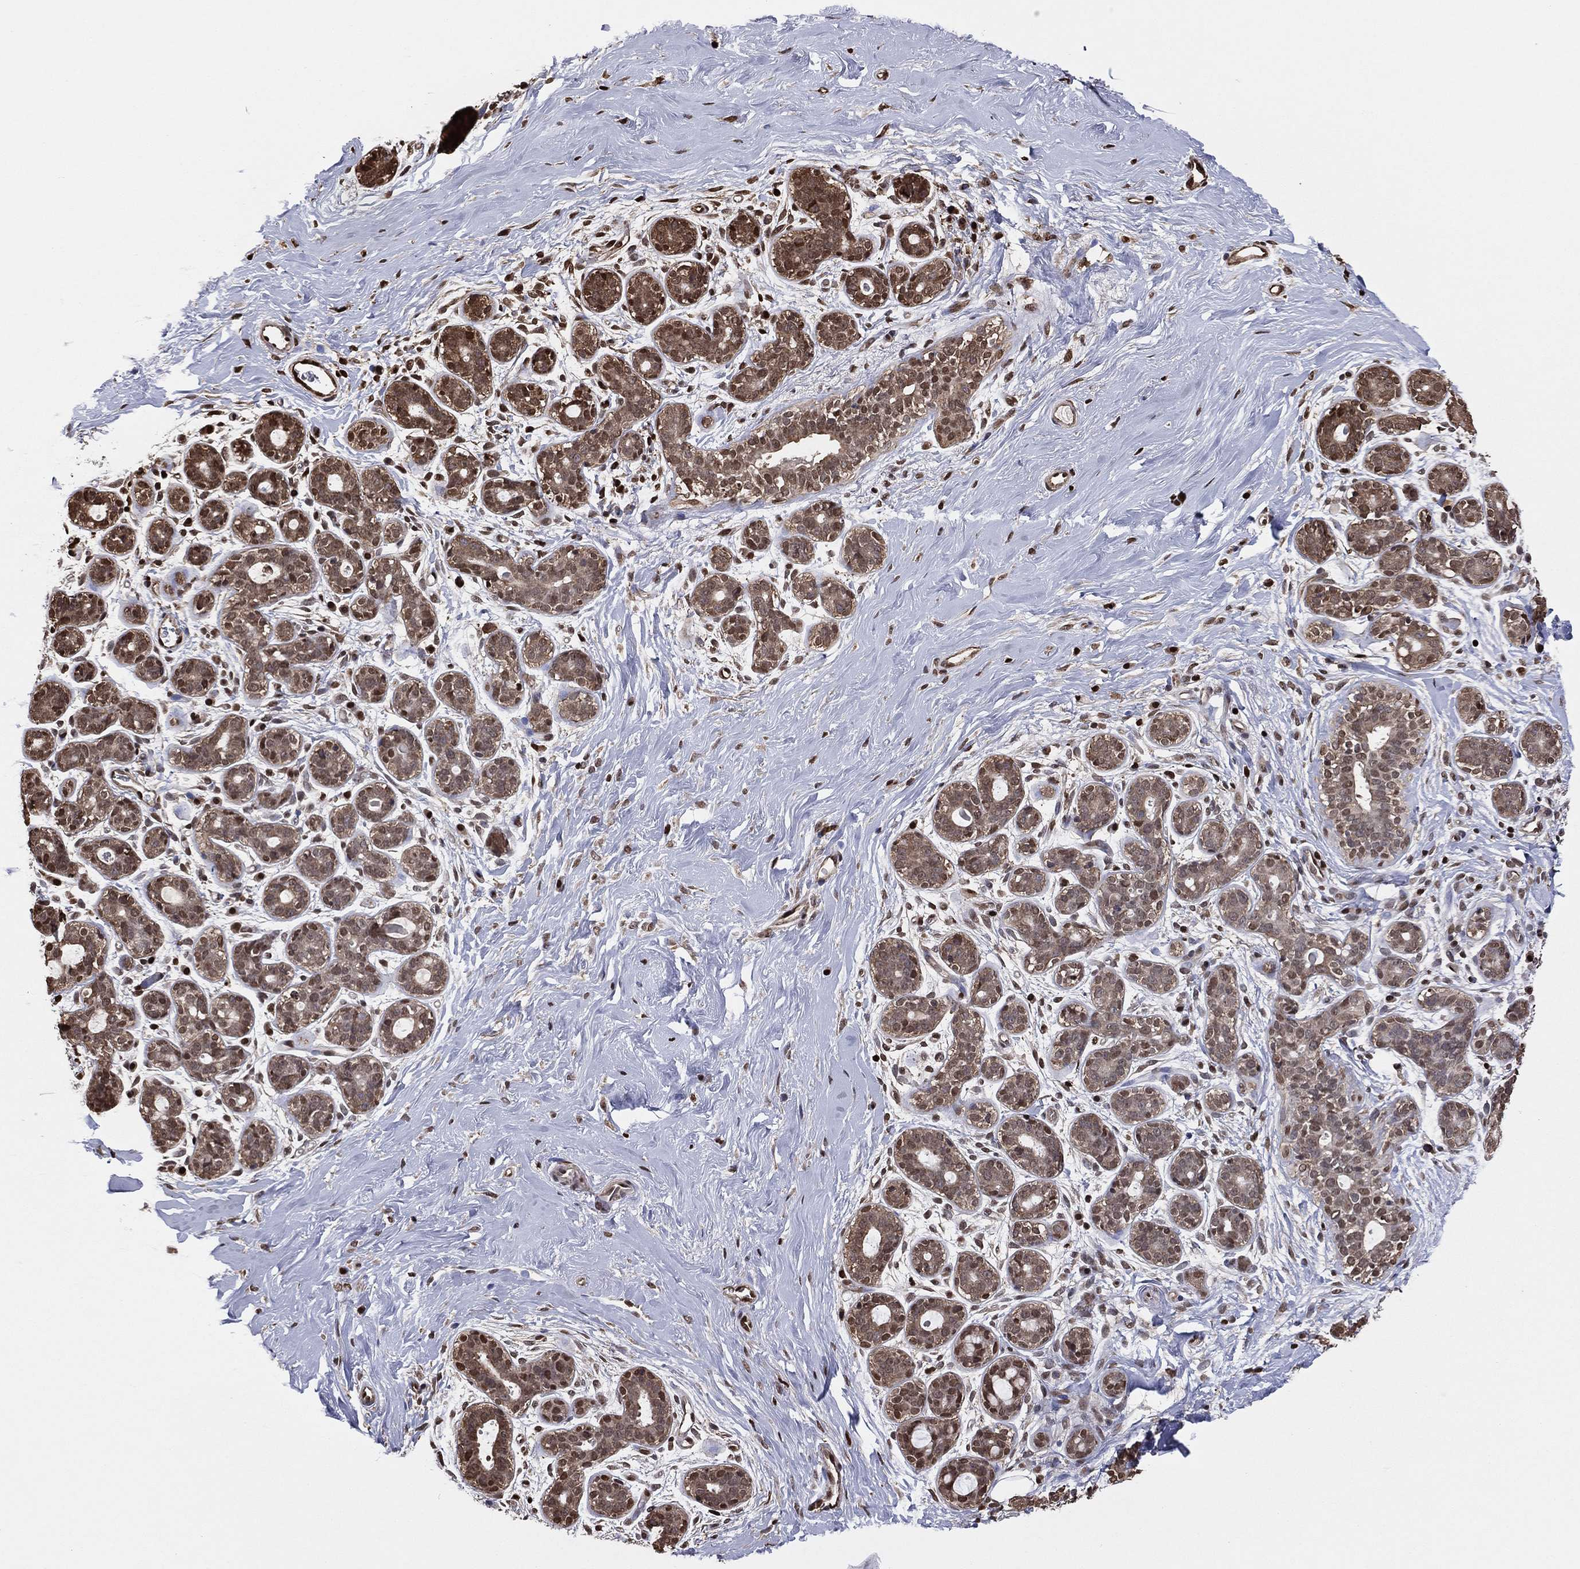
{"staining": {"intensity": "negative", "quantity": "none", "location": "none"}, "tissue": "breast", "cell_type": "Adipocytes", "image_type": "normal", "snomed": [{"axis": "morphology", "description": "Normal tissue, NOS"}, {"axis": "topography", "description": "Breast"}], "caption": "Normal breast was stained to show a protein in brown. There is no significant positivity in adipocytes. Brightfield microscopy of immunohistochemistry stained with DAB (brown) and hematoxylin (blue), captured at high magnification.", "gene": "GAPDH", "patient": {"sex": "female", "age": 43}}